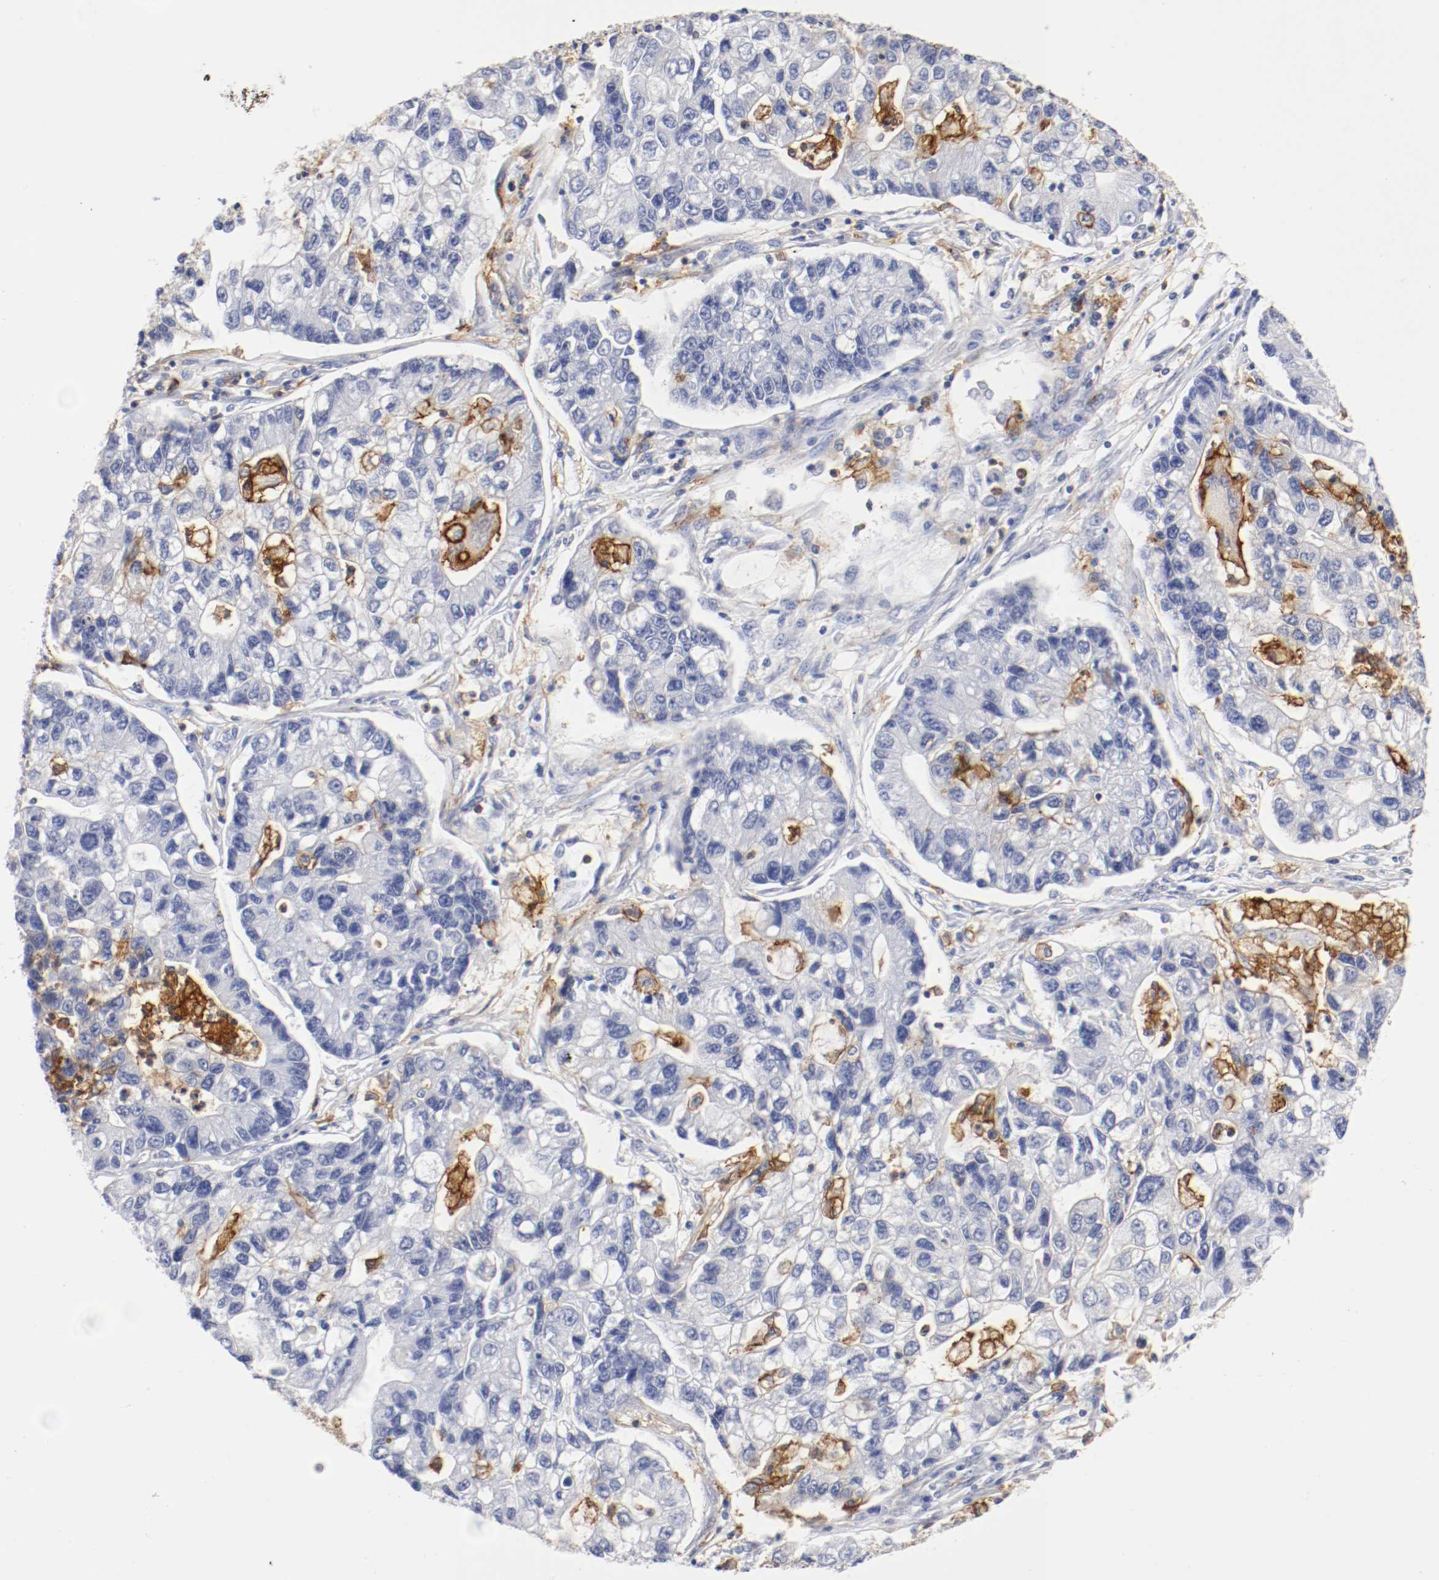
{"staining": {"intensity": "negative", "quantity": "none", "location": "none"}, "tissue": "lung cancer", "cell_type": "Tumor cells", "image_type": "cancer", "snomed": [{"axis": "morphology", "description": "Adenocarcinoma, NOS"}, {"axis": "topography", "description": "Lung"}], "caption": "Immunohistochemical staining of human lung cancer (adenocarcinoma) exhibits no significant expression in tumor cells. (Stains: DAB immunohistochemistry with hematoxylin counter stain, Microscopy: brightfield microscopy at high magnification).", "gene": "ITGAX", "patient": {"sex": "female", "age": 51}}